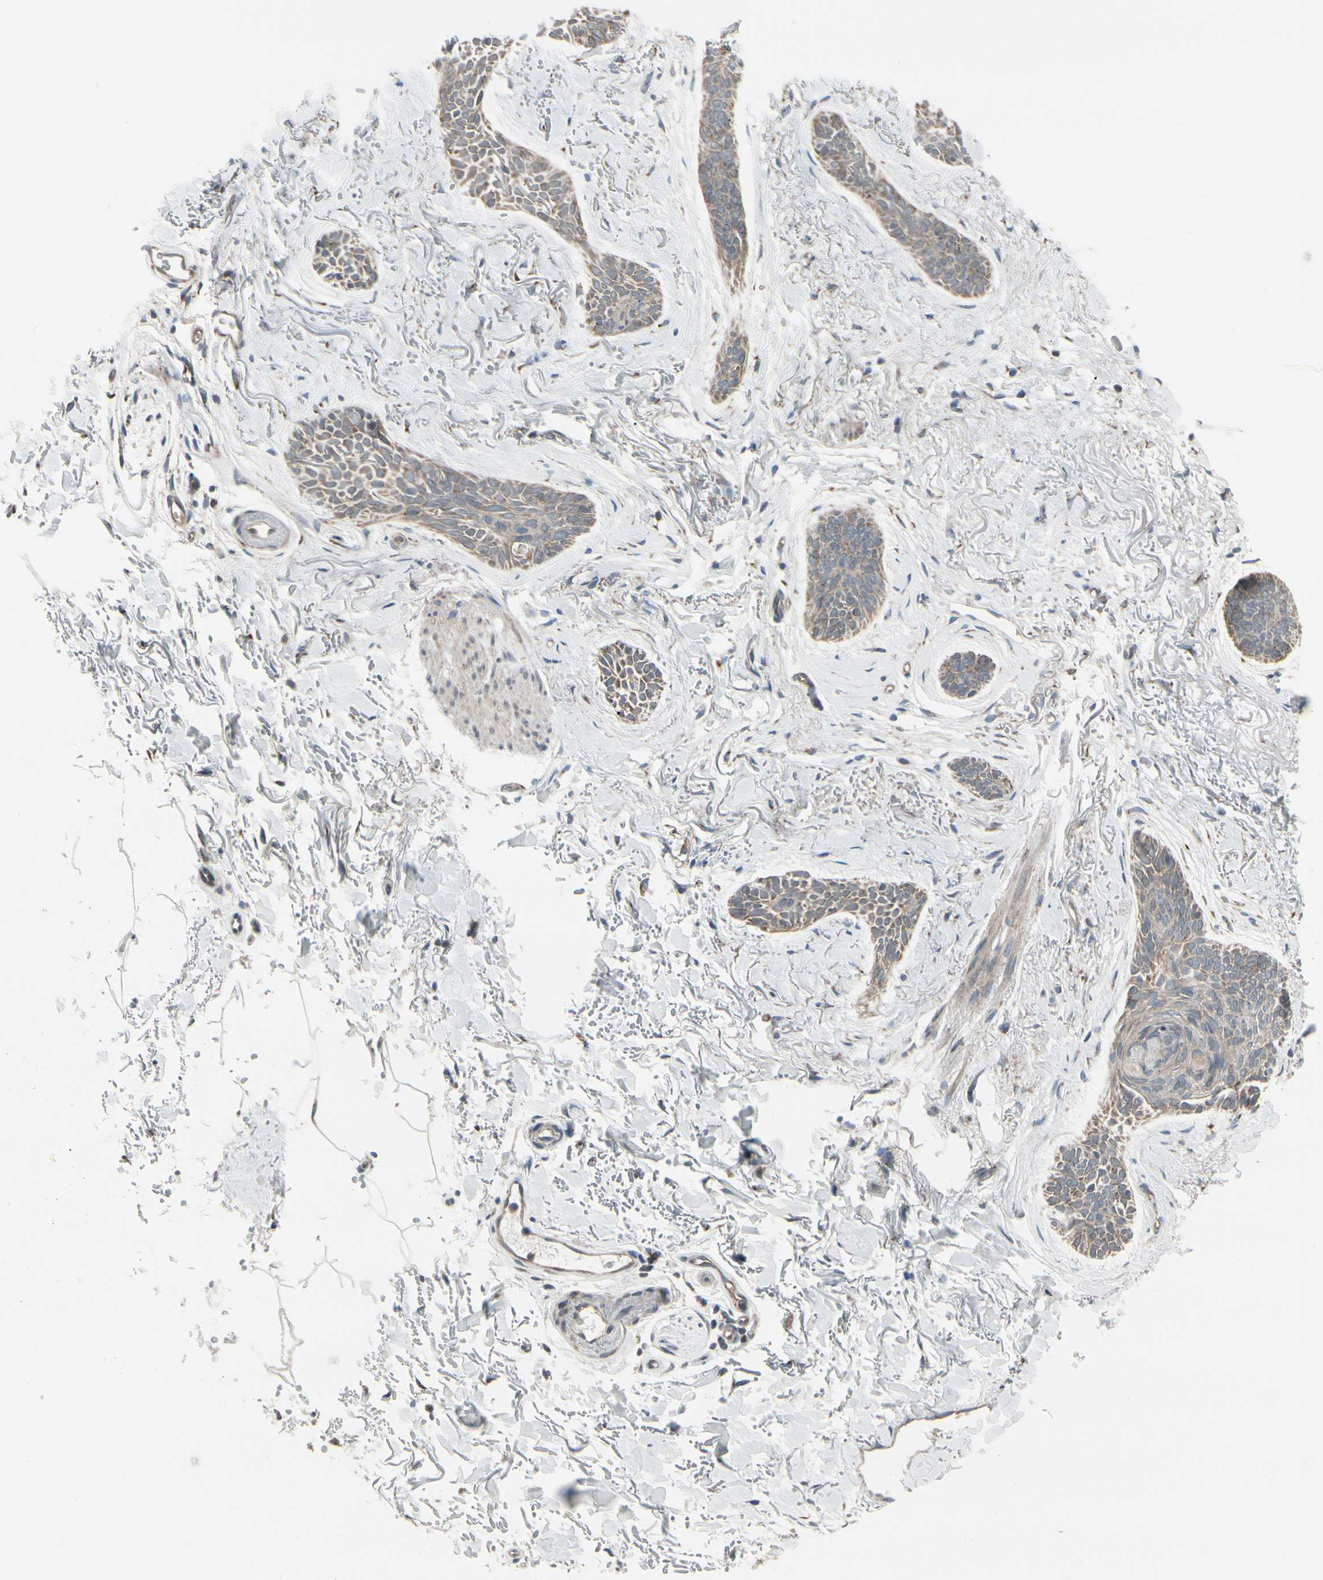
{"staining": {"intensity": "weak", "quantity": ">75%", "location": "cytoplasmic/membranous"}, "tissue": "skin cancer", "cell_type": "Tumor cells", "image_type": "cancer", "snomed": [{"axis": "morphology", "description": "Basal cell carcinoma"}, {"axis": "topography", "description": "Skin"}], "caption": "Immunohistochemistry (IHC) (DAB (3,3'-diaminobenzidine)) staining of human skin cancer demonstrates weak cytoplasmic/membranous protein expression in about >75% of tumor cells. (DAB IHC with brightfield microscopy, high magnification).", "gene": "FNDC3A", "patient": {"sex": "female", "age": 84}}